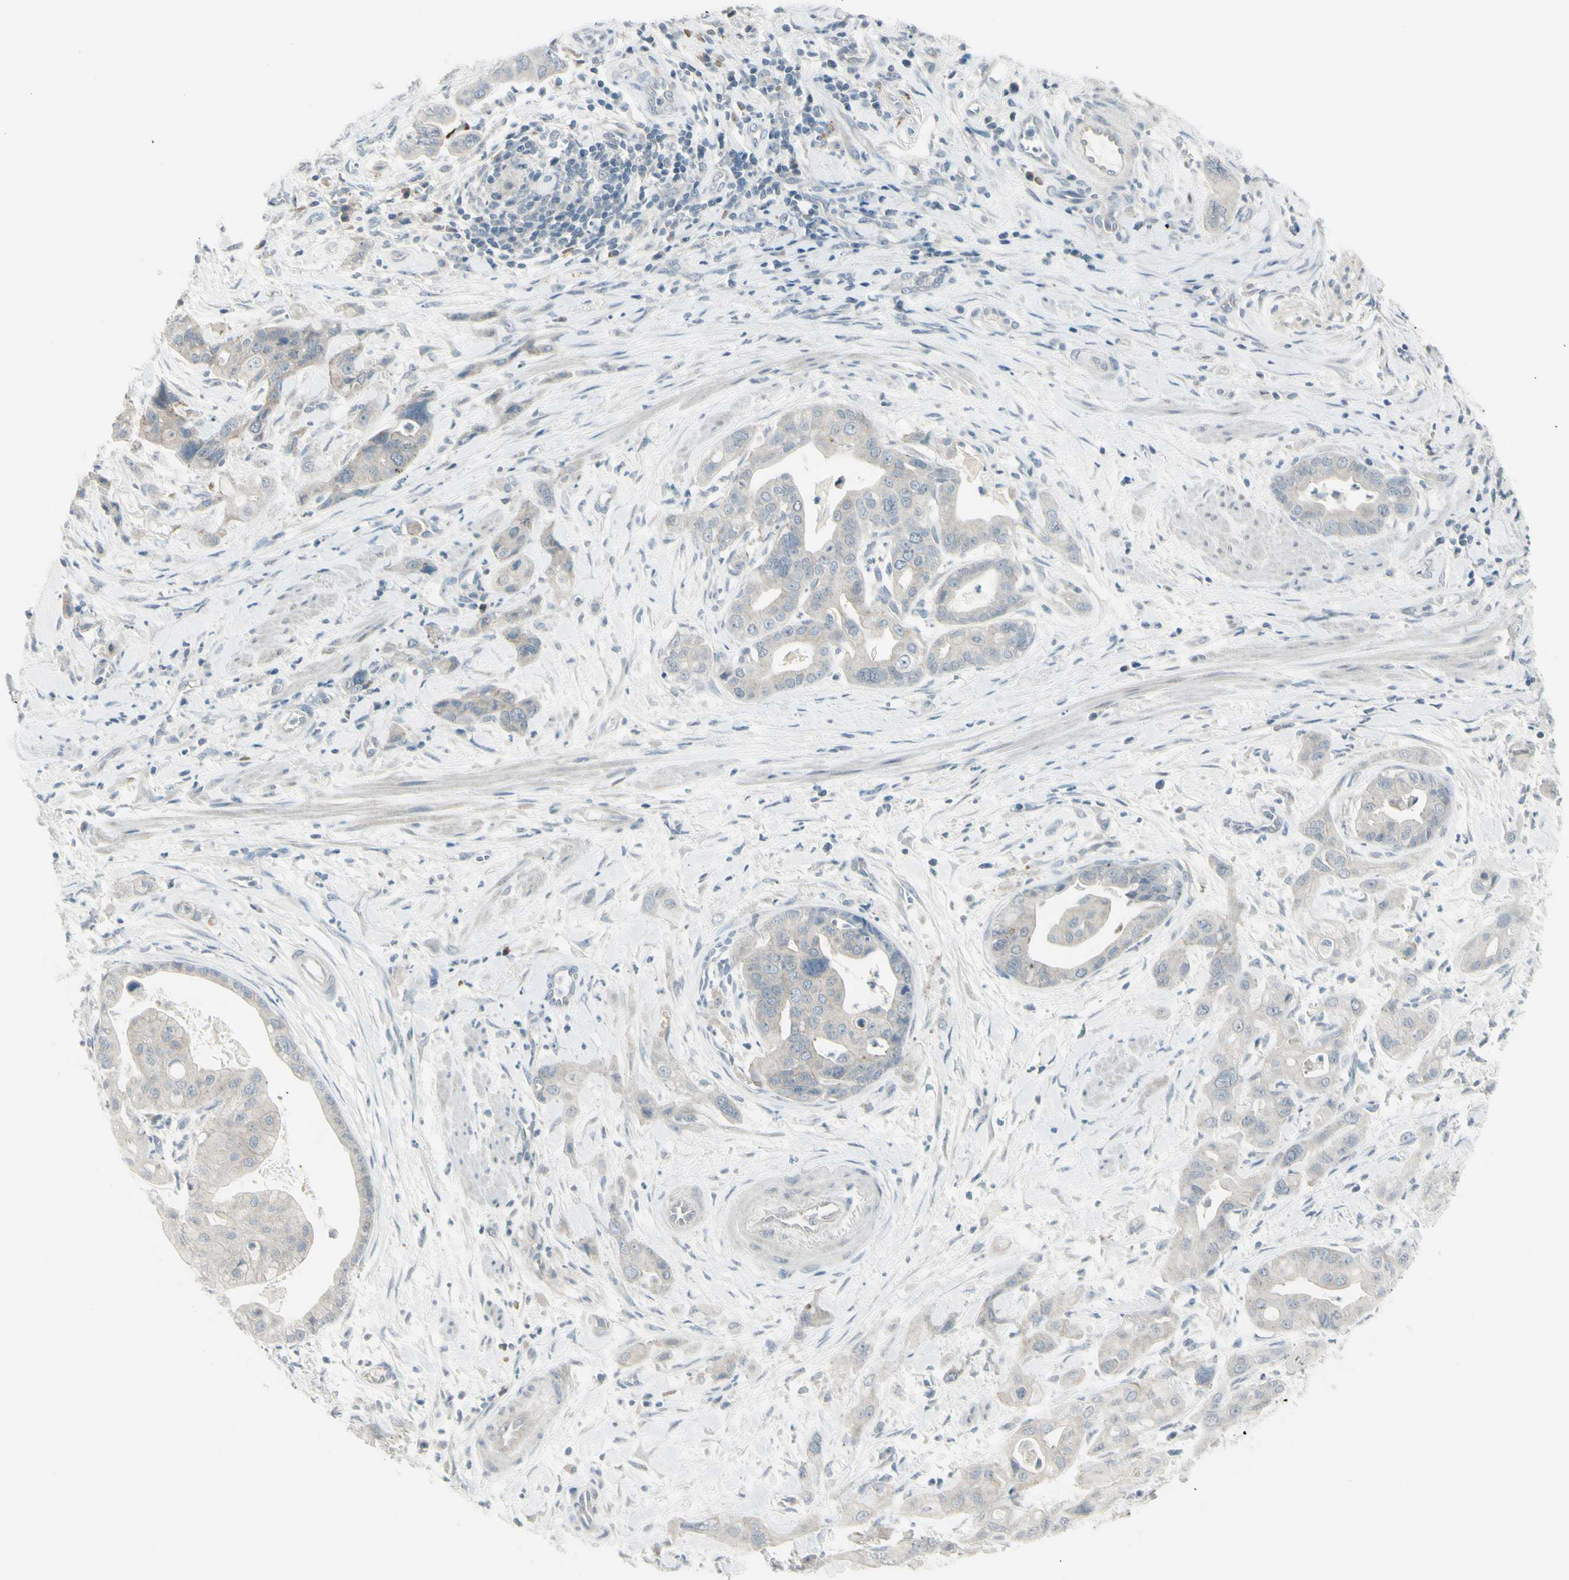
{"staining": {"intensity": "negative", "quantity": "none", "location": "none"}, "tissue": "pancreatic cancer", "cell_type": "Tumor cells", "image_type": "cancer", "snomed": [{"axis": "morphology", "description": "Adenocarcinoma, NOS"}, {"axis": "topography", "description": "Pancreas"}], "caption": "IHC histopathology image of human pancreatic cancer (adenocarcinoma) stained for a protein (brown), which displays no staining in tumor cells.", "gene": "SH3GL2", "patient": {"sex": "female", "age": 75}}